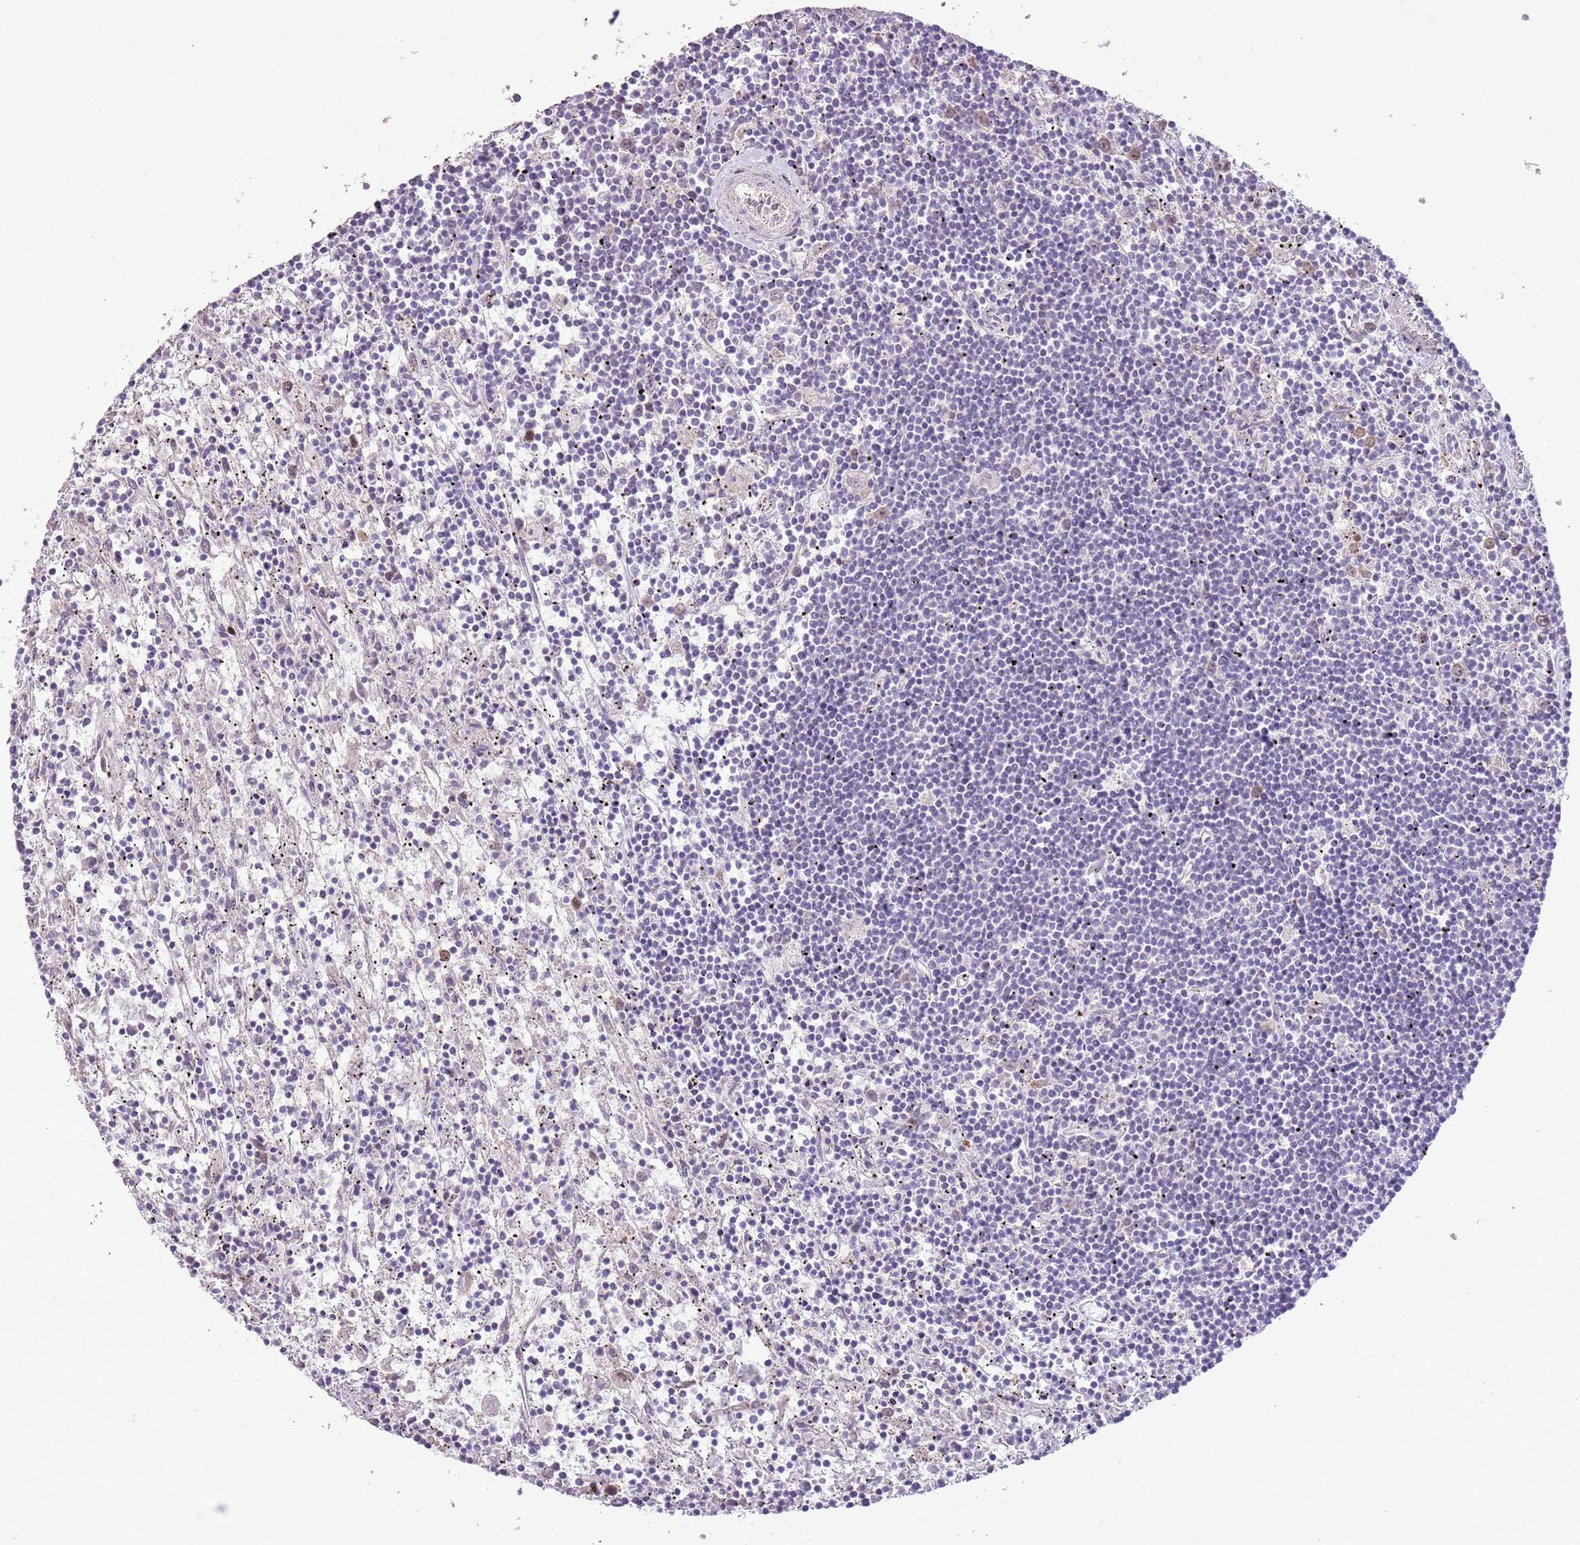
{"staining": {"intensity": "negative", "quantity": "none", "location": "none"}, "tissue": "lymphoma", "cell_type": "Tumor cells", "image_type": "cancer", "snomed": [{"axis": "morphology", "description": "Malignant lymphoma, non-Hodgkin's type, Low grade"}, {"axis": "topography", "description": "Spleen"}], "caption": "Human low-grade malignant lymphoma, non-Hodgkin's type stained for a protein using immunohistochemistry demonstrates no positivity in tumor cells.", "gene": "GMNN", "patient": {"sex": "male", "age": 76}}